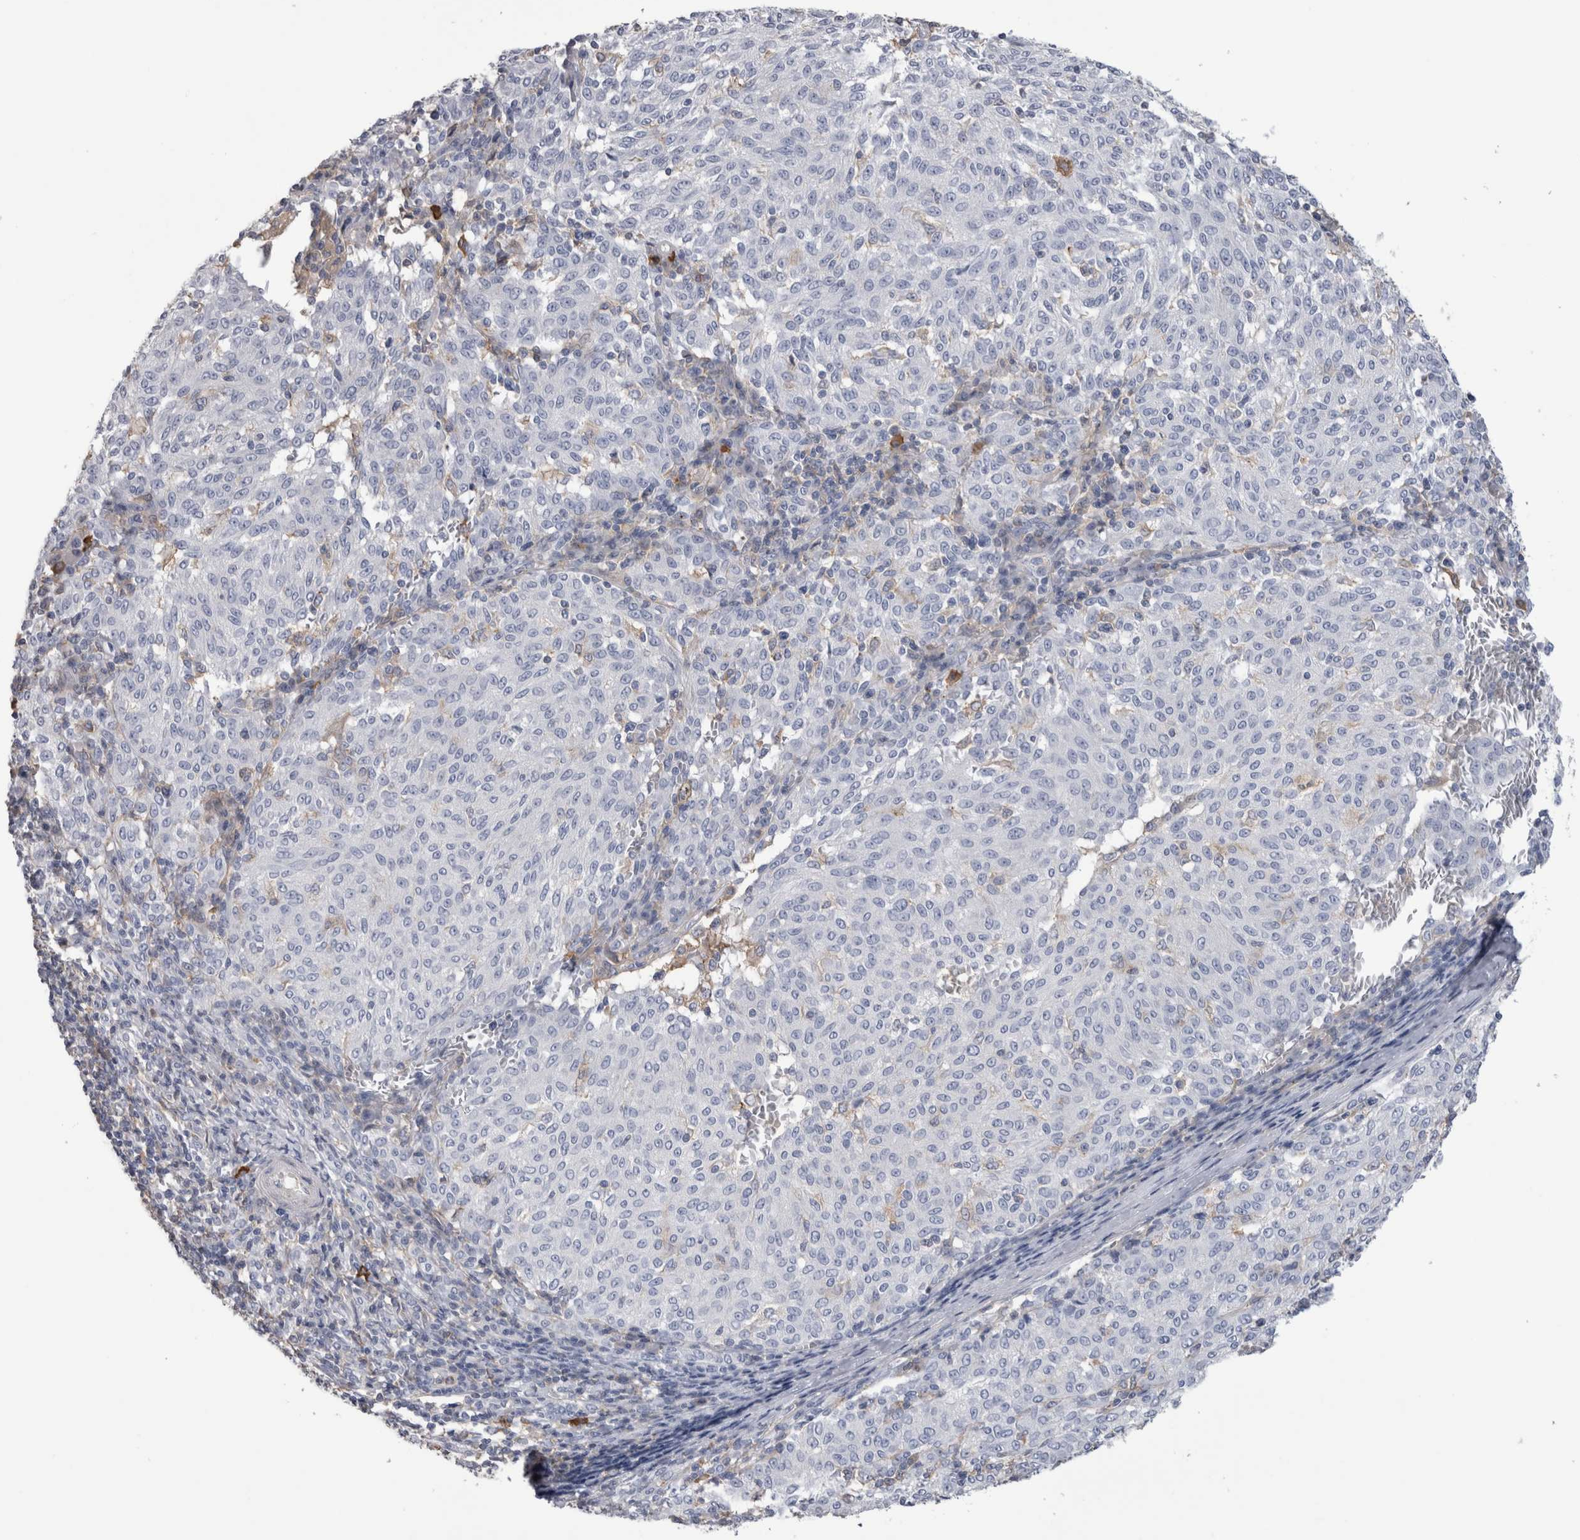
{"staining": {"intensity": "negative", "quantity": "none", "location": "none"}, "tissue": "melanoma", "cell_type": "Tumor cells", "image_type": "cancer", "snomed": [{"axis": "morphology", "description": "Malignant melanoma, NOS"}, {"axis": "topography", "description": "Skin"}], "caption": "Human melanoma stained for a protein using immunohistochemistry (IHC) demonstrates no positivity in tumor cells.", "gene": "SCRN1", "patient": {"sex": "female", "age": 72}}